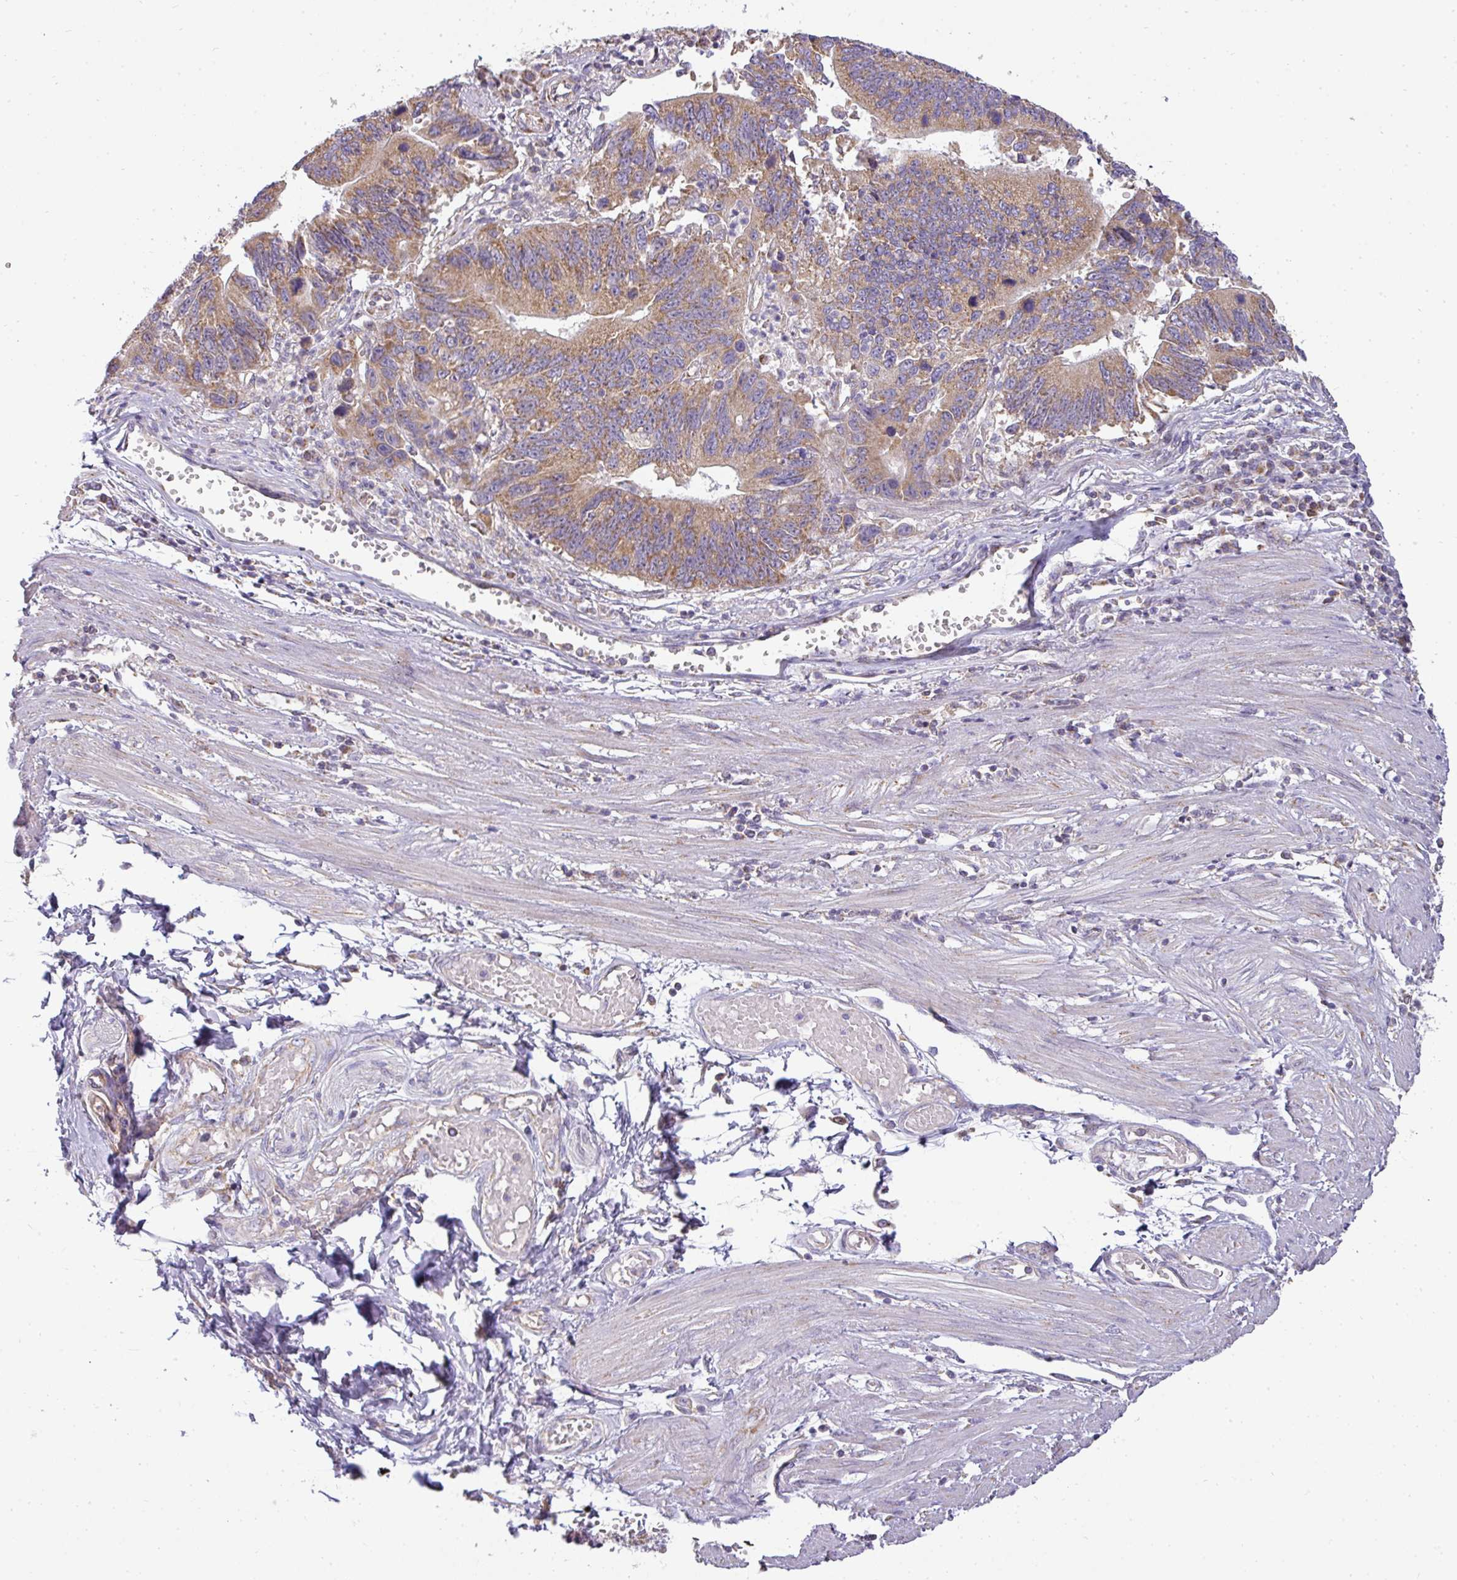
{"staining": {"intensity": "moderate", "quantity": ">75%", "location": "cytoplasmic/membranous"}, "tissue": "stomach cancer", "cell_type": "Tumor cells", "image_type": "cancer", "snomed": [{"axis": "morphology", "description": "Adenocarcinoma, NOS"}, {"axis": "topography", "description": "Stomach"}], "caption": "The micrograph exhibits a brown stain indicating the presence of a protein in the cytoplasmic/membranous of tumor cells in adenocarcinoma (stomach).", "gene": "ZNF211", "patient": {"sex": "male", "age": 59}}